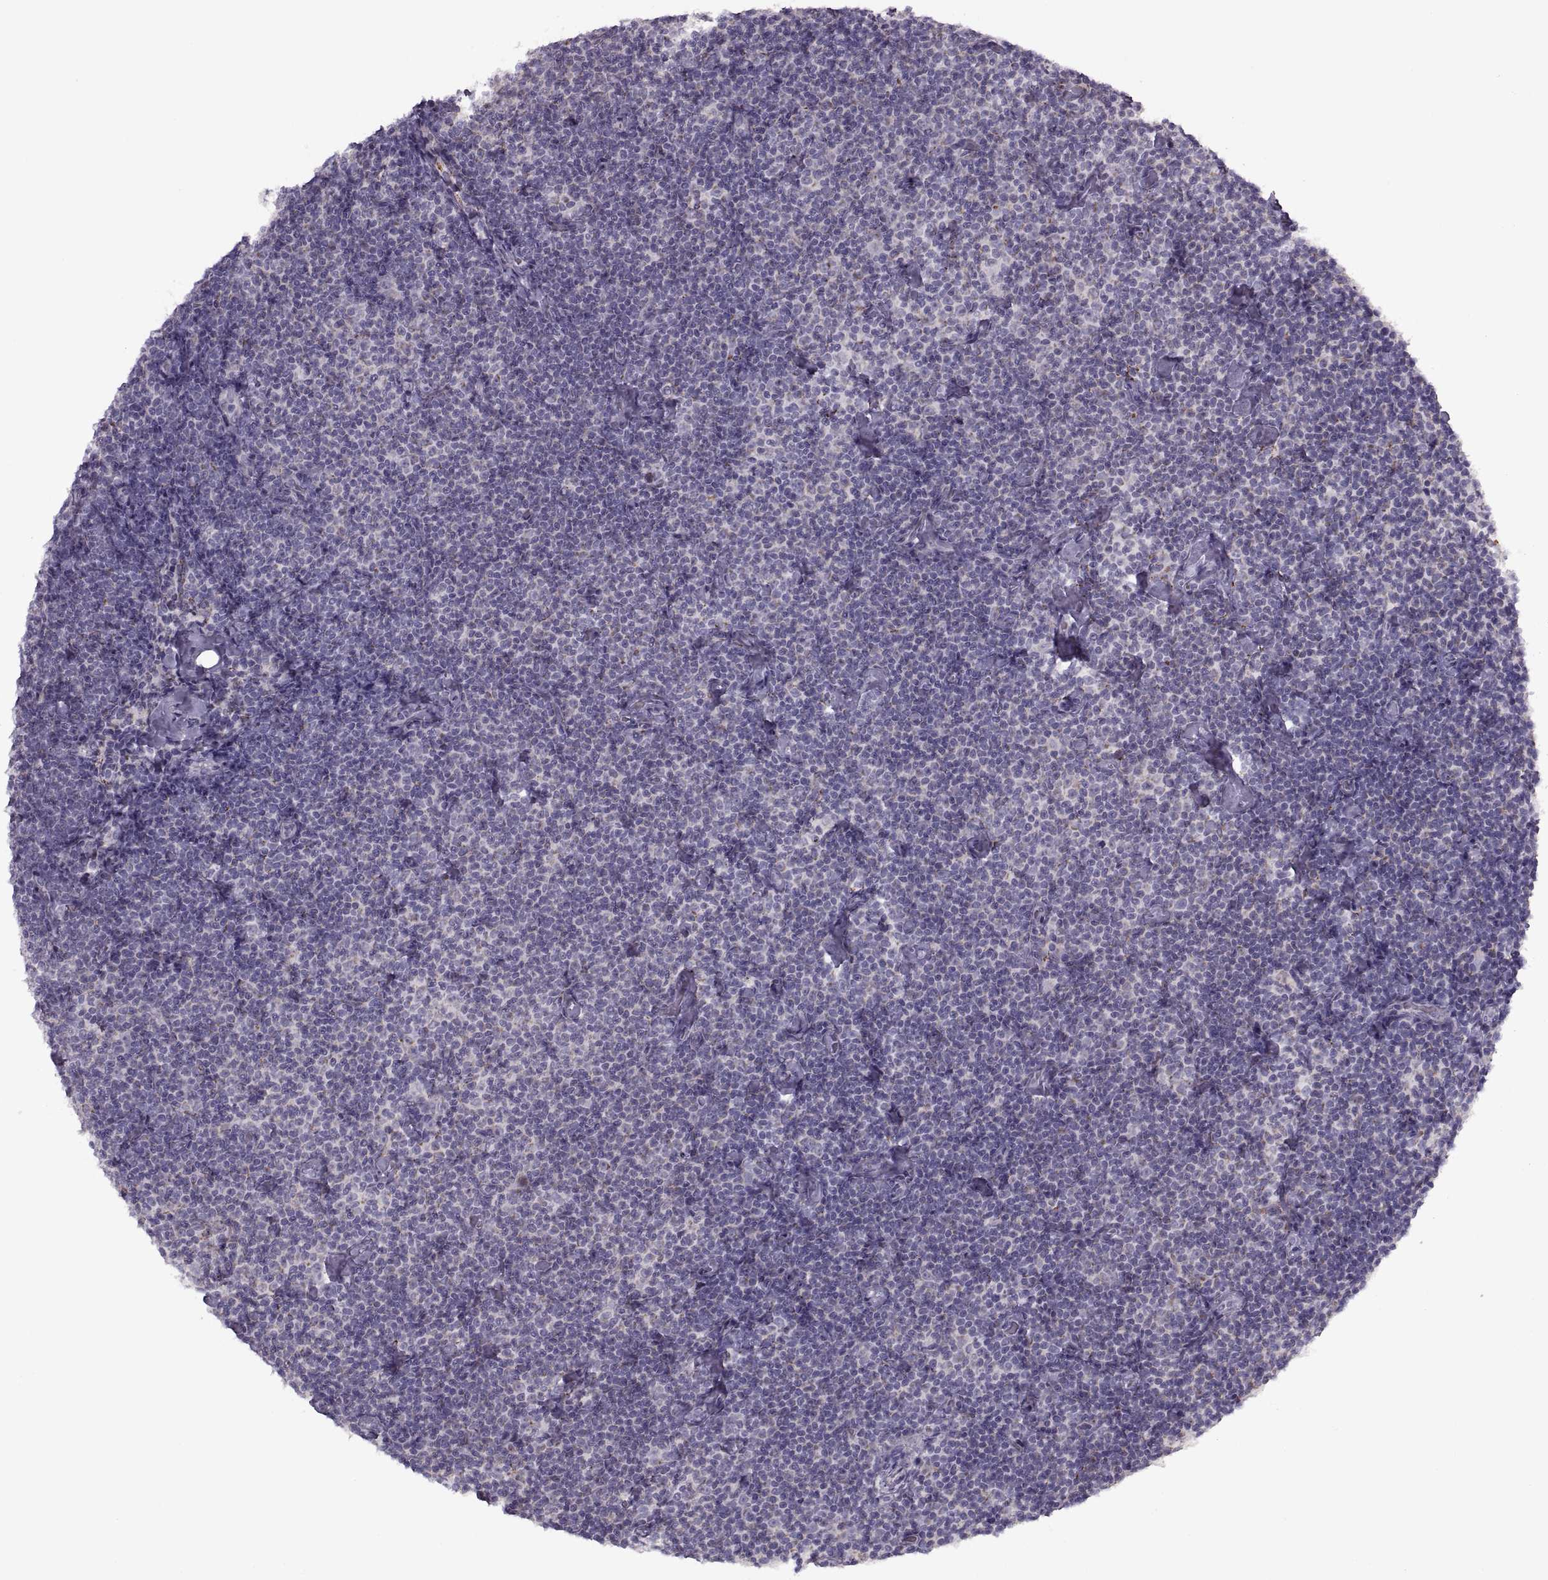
{"staining": {"intensity": "negative", "quantity": "none", "location": "none"}, "tissue": "lymphoma", "cell_type": "Tumor cells", "image_type": "cancer", "snomed": [{"axis": "morphology", "description": "Malignant lymphoma, non-Hodgkin's type, Low grade"}, {"axis": "topography", "description": "Lymph node"}], "caption": "Immunohistochemical staining of human lymphoma displays no significant staining in tumor cells. Brightfield microscopy of IHC stained with DAB (brown) and hematoxylin (blue), captured at high magnification.", "gene": "PIERCE1", "patient": {"sex": "male", "age": 81}}